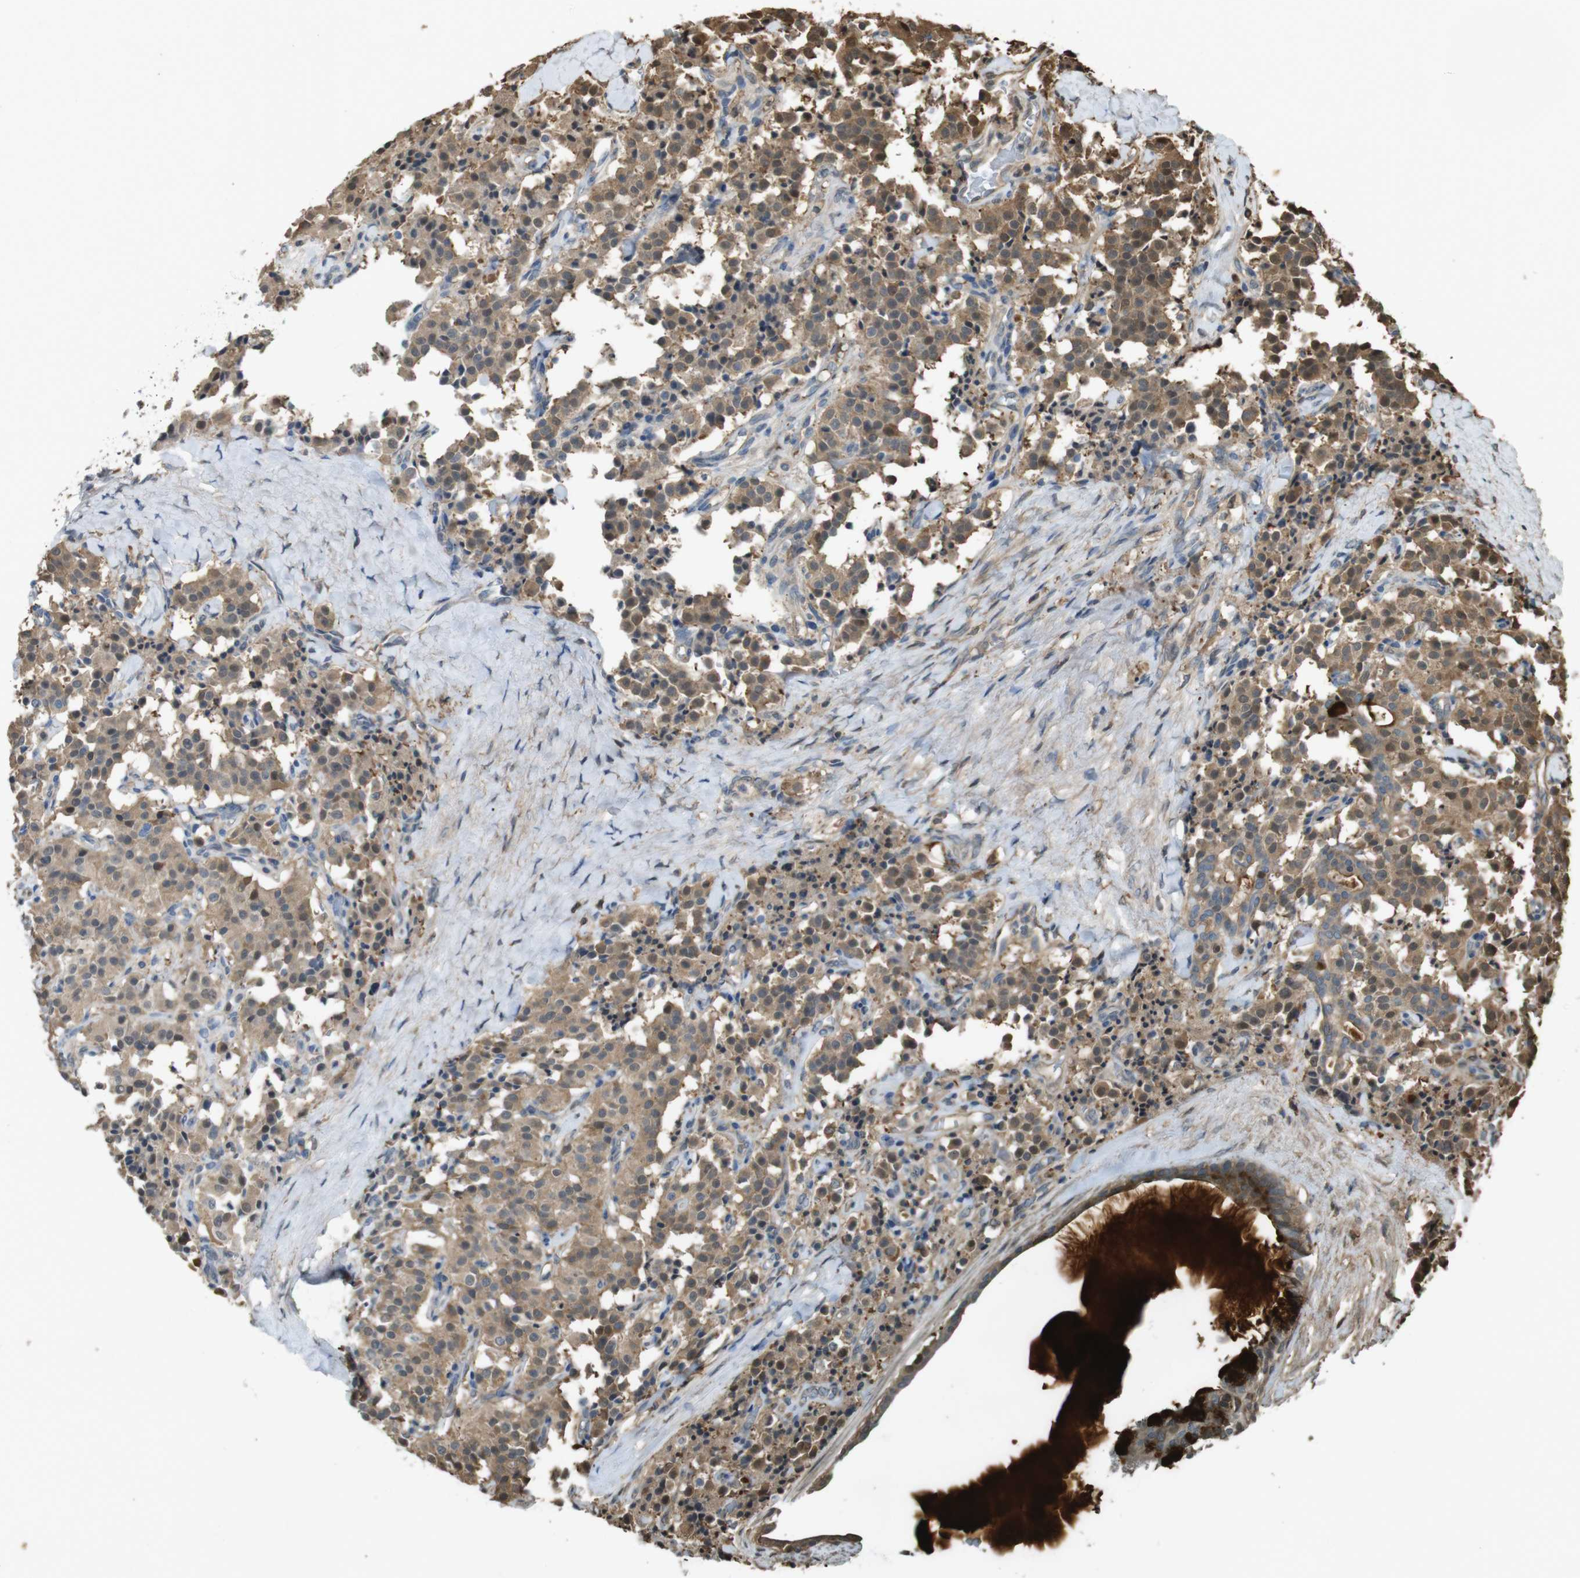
{"staining": {"intensity": "moderate", "quantity": ">75%", "location": "cytoplasmic/membranous"}, "tissue": "carcinoid", "cell_type": "Tumor cells", "image_type": "cancer", "snomed": [{"axis": "morphology", "description": "Carcinoid, malignant, NOS"}, {"axis": "topography", "description": "Lung"}], "caption": "Immunohistochemistry (DAB (3,3'-diaminobenzidine)) staining of human malignant carcinoid displays moderate cytoplasmic/membranous protein positivity in approximately >75% of tumor cells. Nuclei are stained in blue.", "gene": "ARHGDIA", "patient": {"sex": "male", "age": 30}}